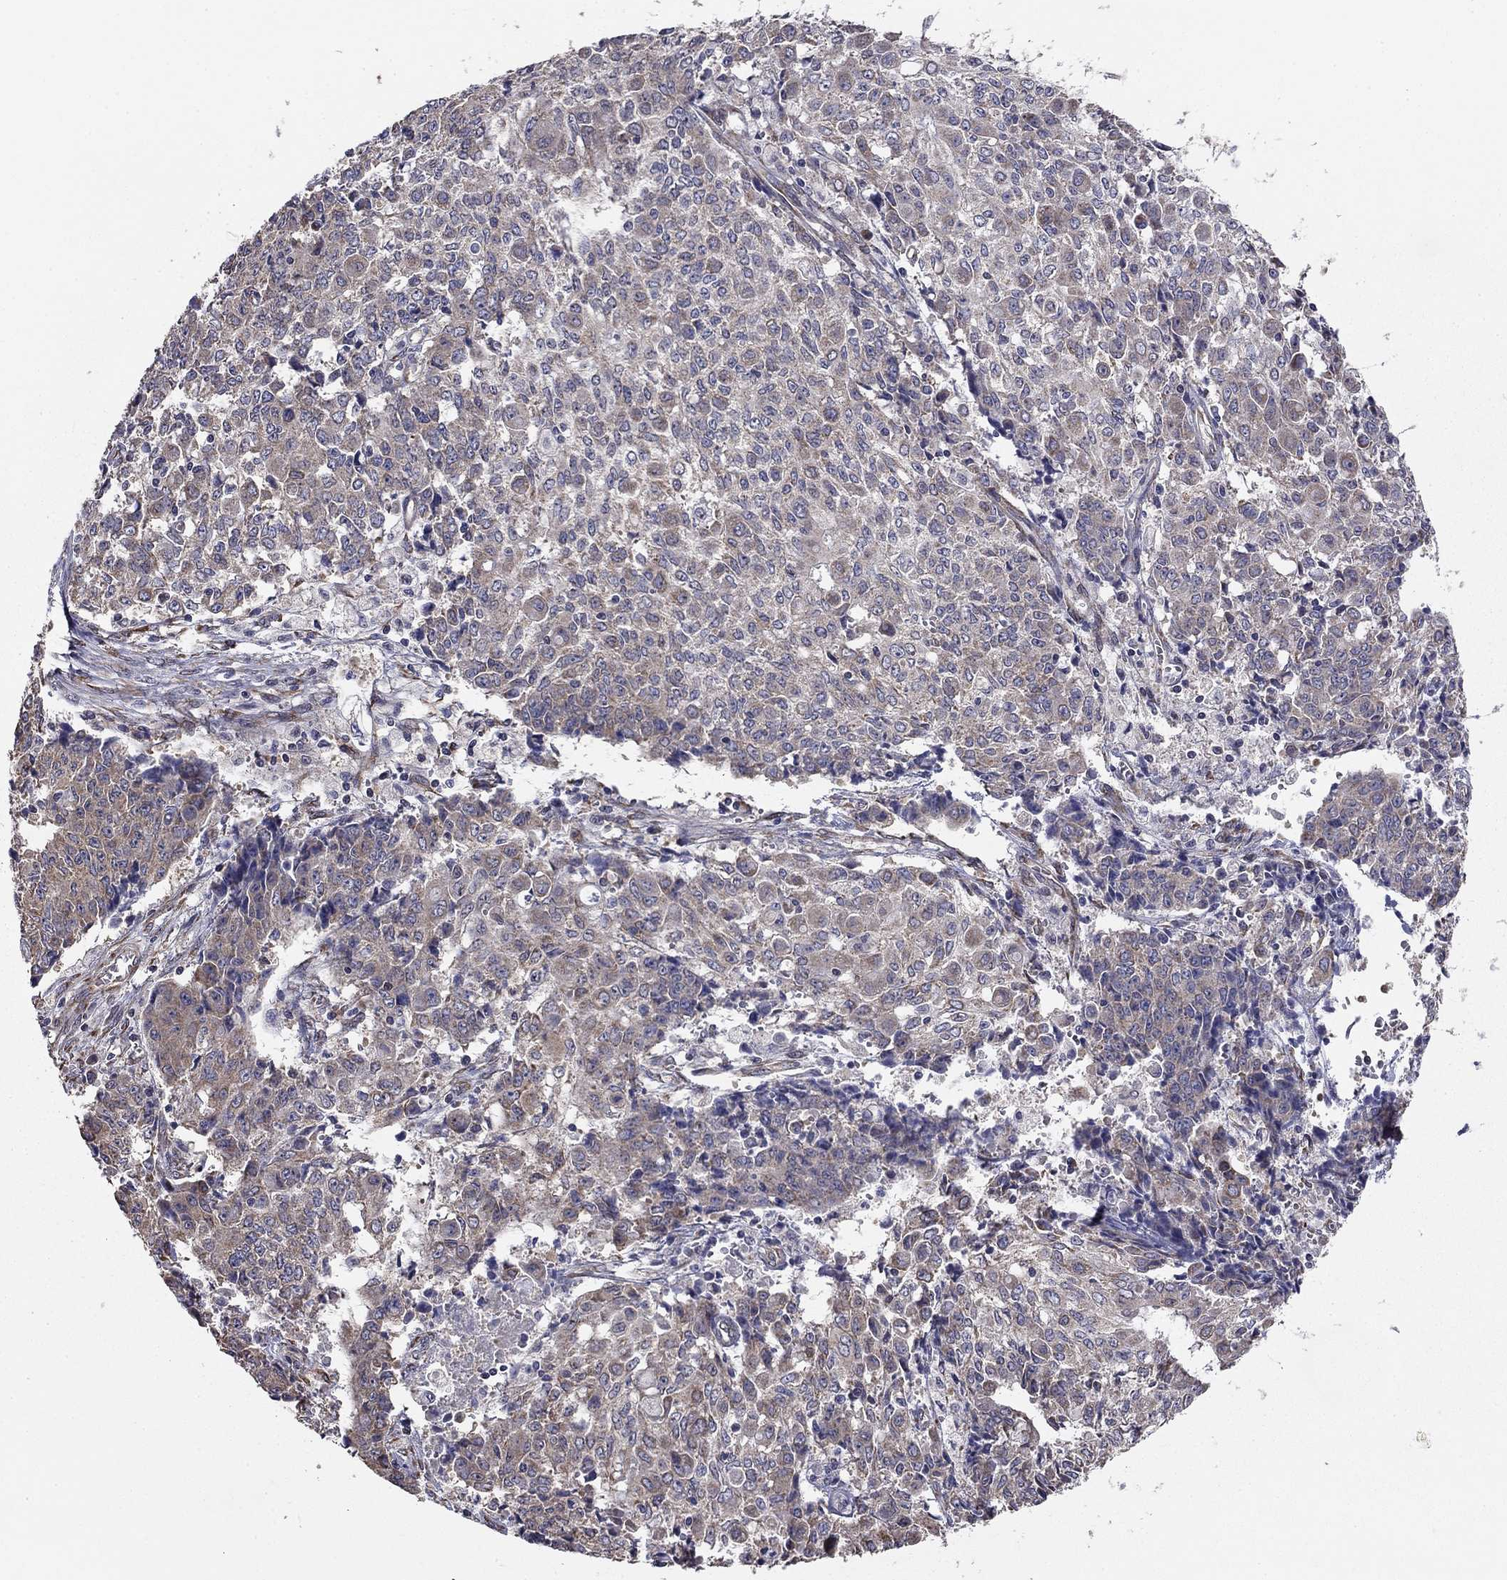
{"staining": {"intensity": "weak", "quantity": "25%-75%", "location": "cytoplasmic/membranous"}, "tissue": "ovarian cancer", "cell_type": "Tumor cells", "image_type": "cancer", "snomed": [{"axis": "morphology", "description": "Carcinoma, endometroid"}, {"axis": "topography", "description": "Ovary"}], "caption": "This micrograph demonstrates ovarian cancer (endometroid carcinoma) stained with immunohistochemistry to label a protein in brown. The cytoplasmic/membranous of tumor cells show weak positivity for the protein. Nuclei are counter-stained blue.", "gene": "NKIRAS1", "patient": {"sex": "female", "age": 42}}